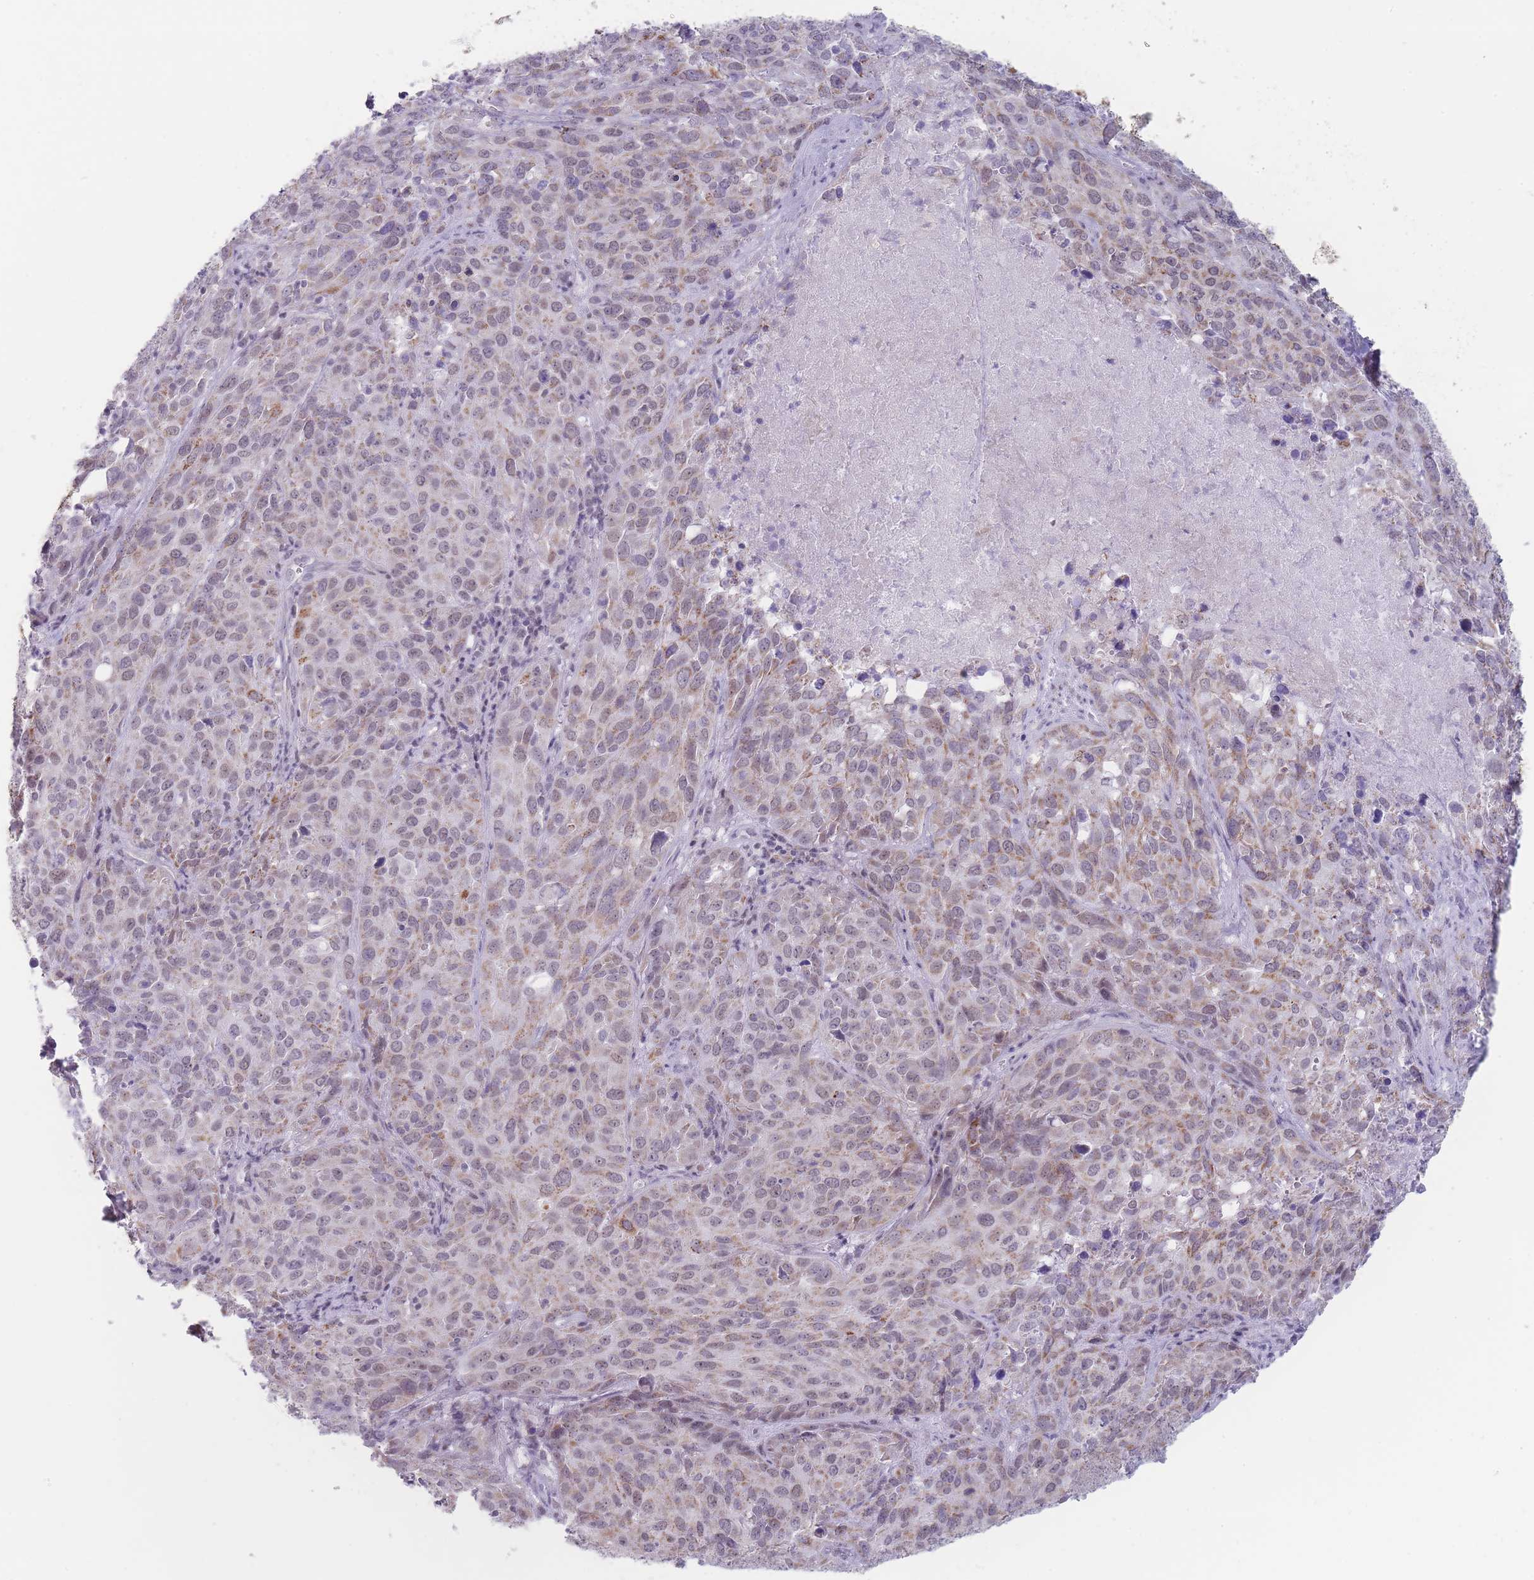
{"staining": {"intensity": "moderate", "quantity": "<25%", "location": "cytoplasmic/membranous"}, "tissue": "cervical cancer", "cell_type": "Tumor cells", "image_type": "cancer", "snomed": [{"axis": "morphology", "description": "Squamous cell carcinoma, NOS"}, {"axis": "topography", "description": "Cervix"}], "caption": "The micrograph reveals staining of cervical cancer (squamous cell carcinoma), revealing moderate cytoplasmic/membranous protein staining (brown color) within tumor cells. (Brightfield microscopy of DAB IHC at high magnification).", "gene": "ZBTB24", "patient": {"sex": "female", "age": 51}}